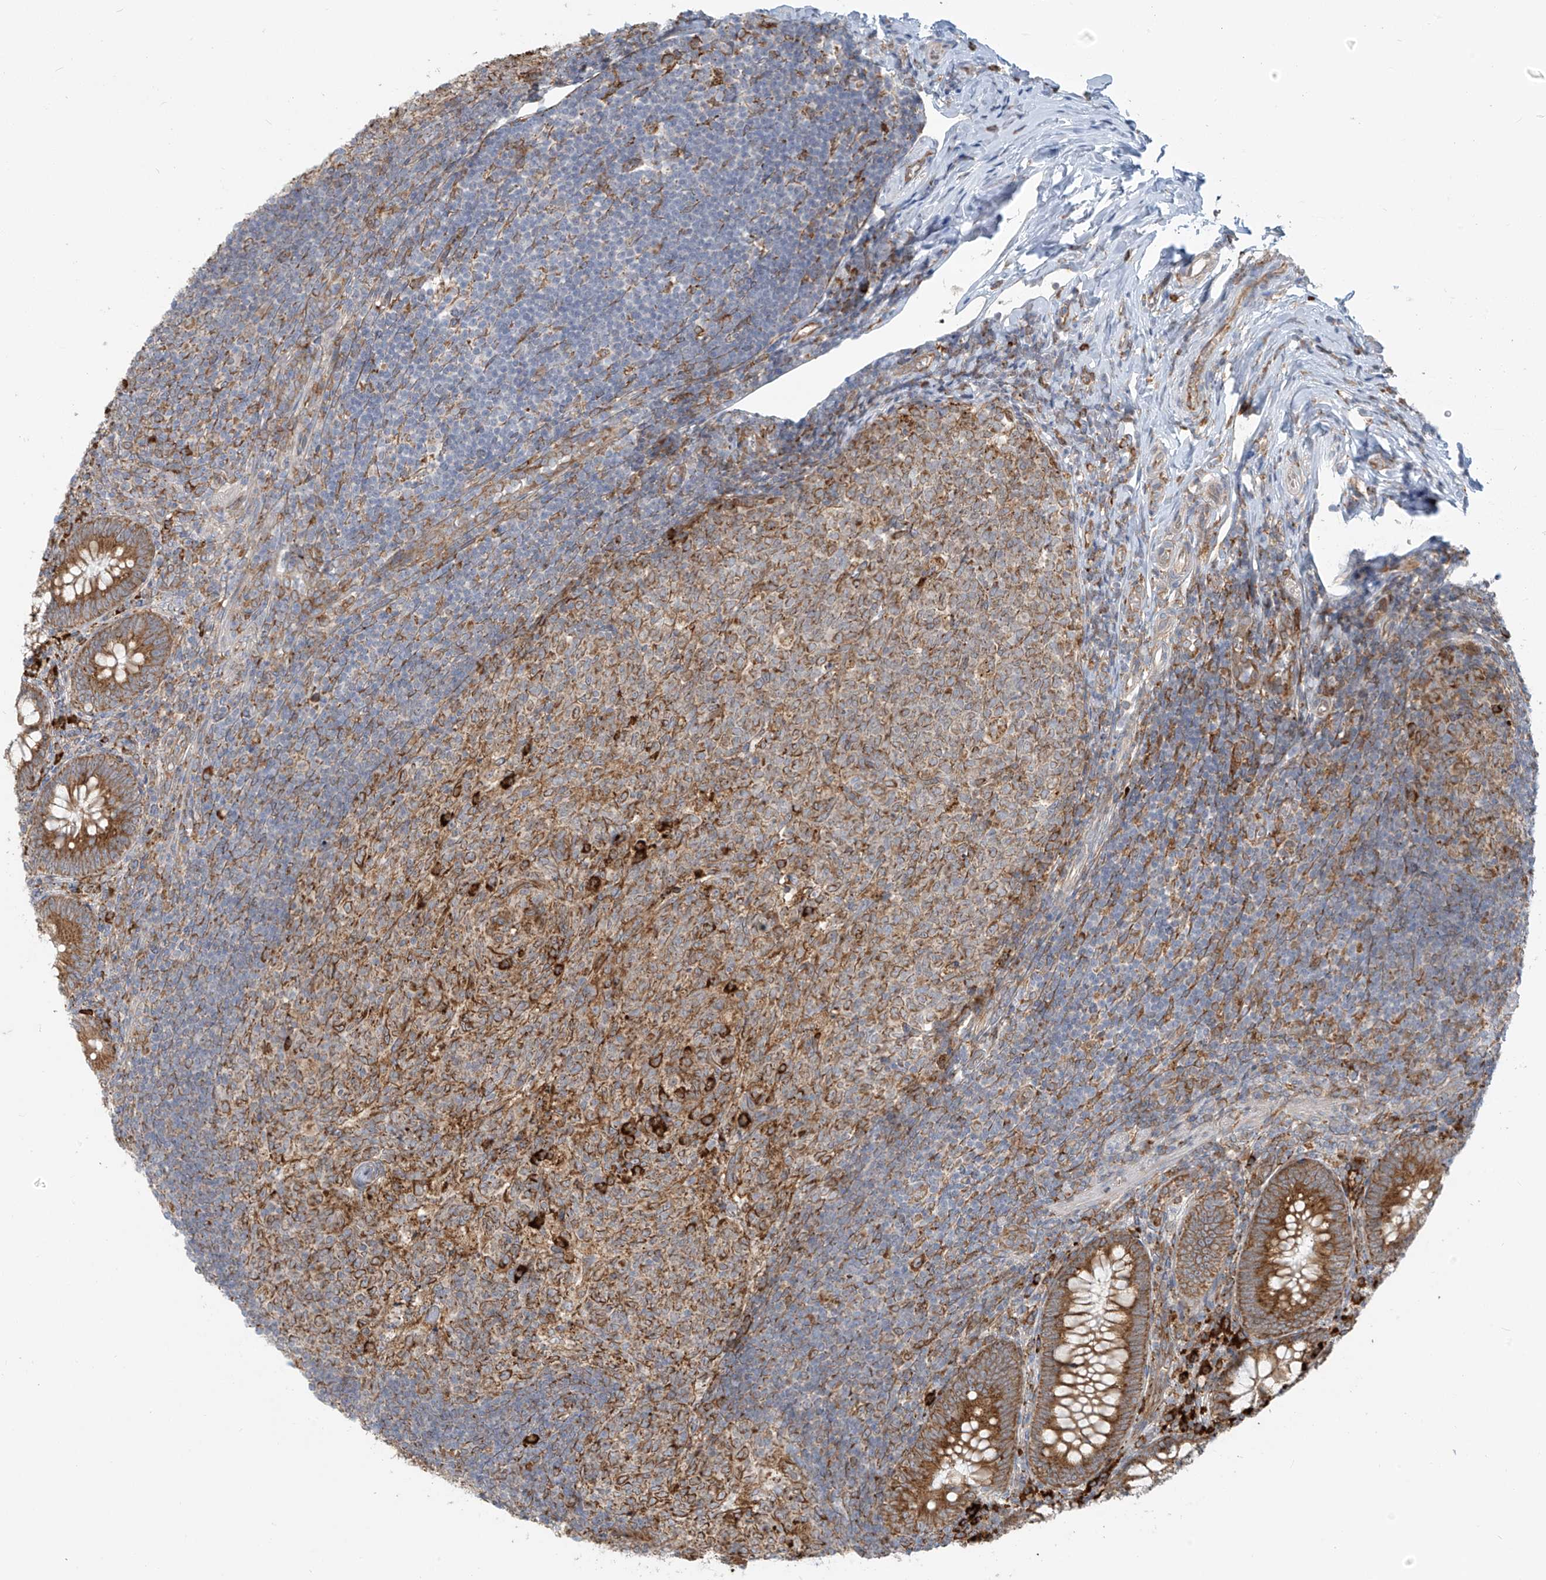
{"staining": {"intensity": "moderate", "quantity": ">75%", "location": "cytoplasmic/membranous"}, "tissue": "appendix", "cell_type": "Glandular cells", "image_type": "normal", "snomed": [{"axis": "morphology", "description": "Normal tissue, NOS"}, {"axis": "topography", "description": "Appendix"}], "caption": "DAB (3,3'-diaminobenzidine) immunohistochemical staining of normal human appendix reveals moderate cytoplasmic/membranous protein expression in approximately >75% of glandular cells.", "gene": "KATNIP", "patient": {"sex": "male", "age": 14}}